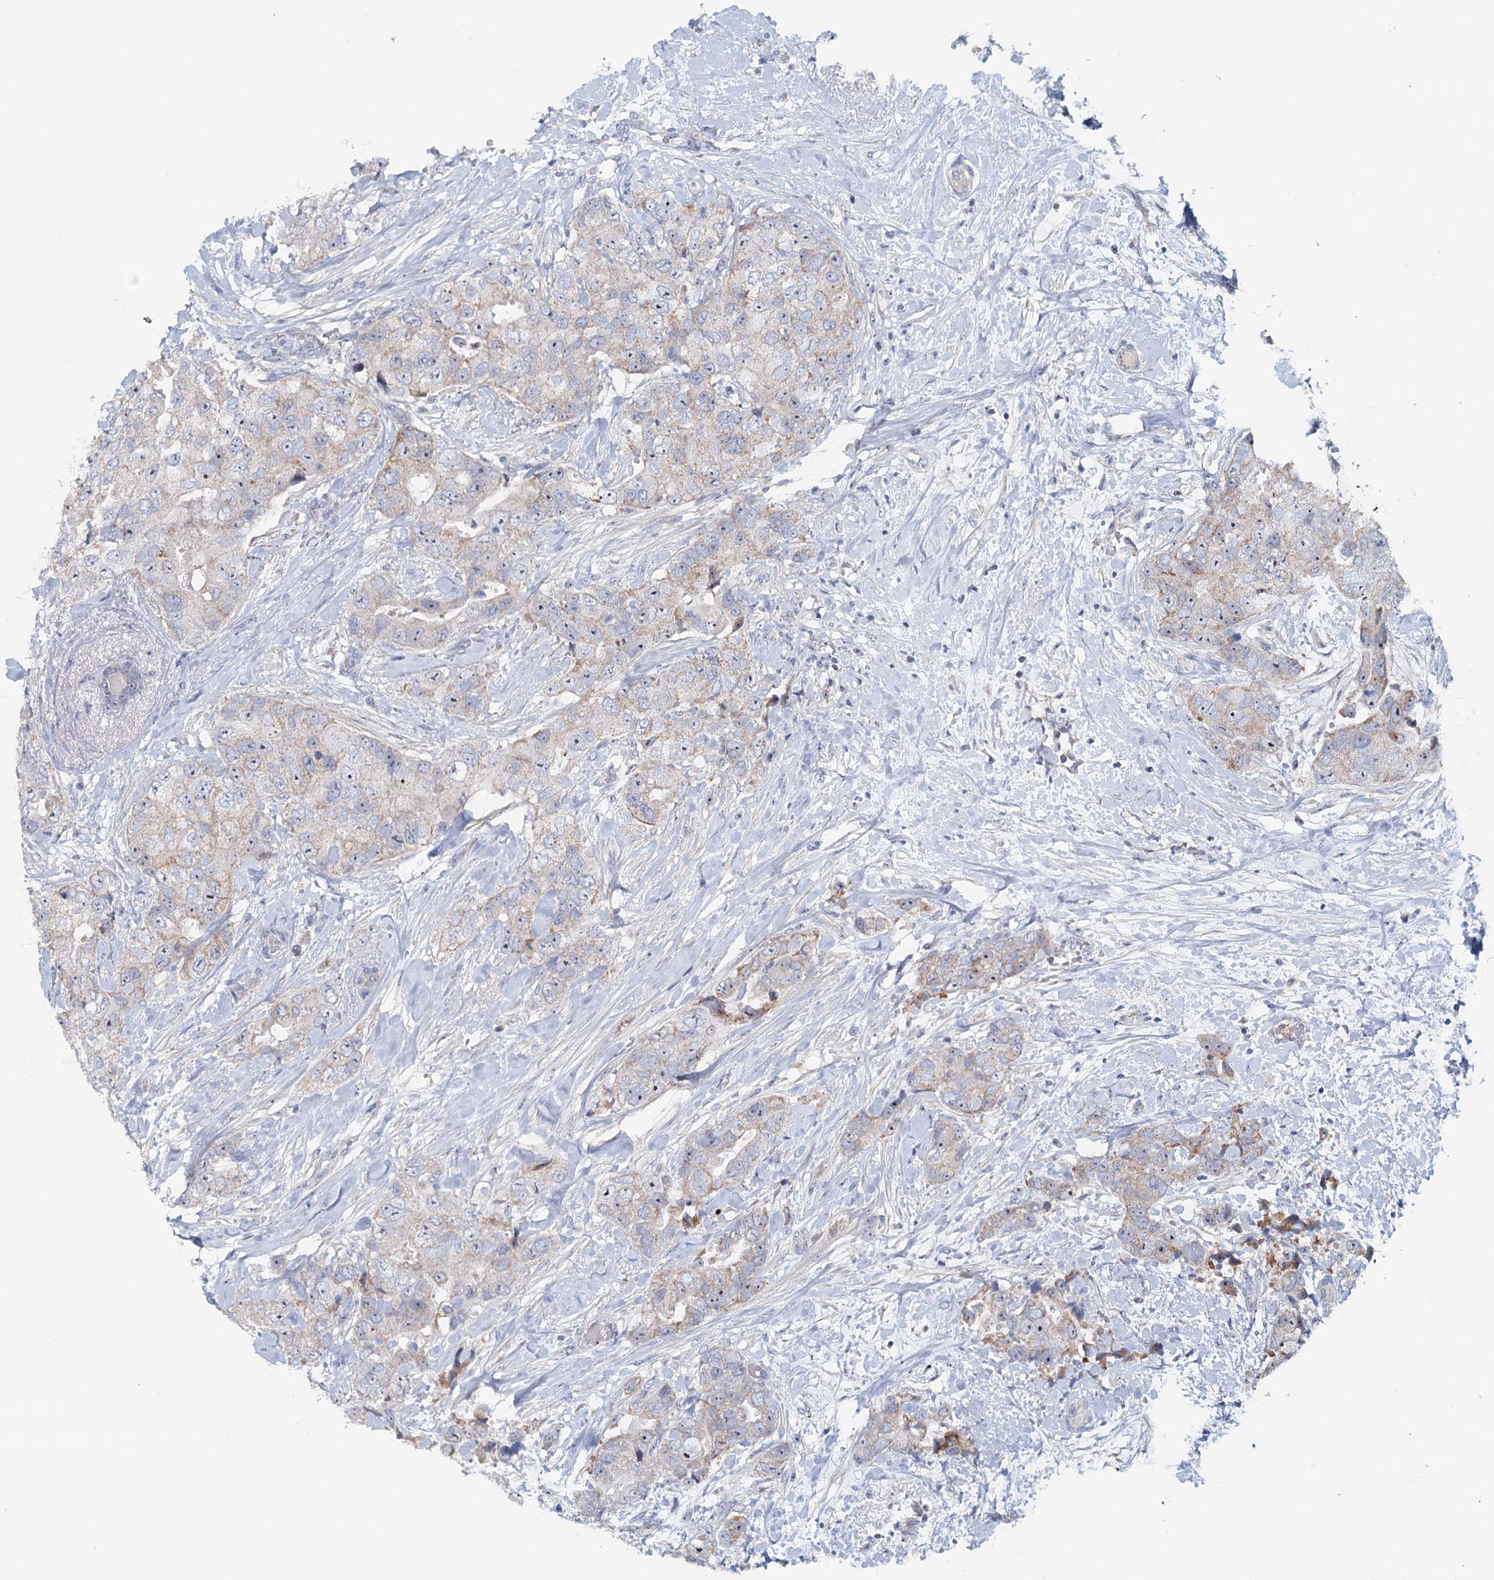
{"staining": {"intensity": "weak", "quantity": "<25%", "location": "cytoplasmic/membranous,nuclear"}, "tissue": "breast cancer", "cell_type": "Tumor cells", "image_type": "cancer", "snomed": [{"axis": "morphology", "description": "Duct carcinoma"}, {"axis": "topography", "description": "Breast"}], "caption": "Immunohistochemistry (IHC) histopathology image of breast intraductal carcinoma stained for a protein (brown), which exhibits no expression in tumor cells.", "gene": "RBM43", "patient": {"sex": "female", "age": 62}}